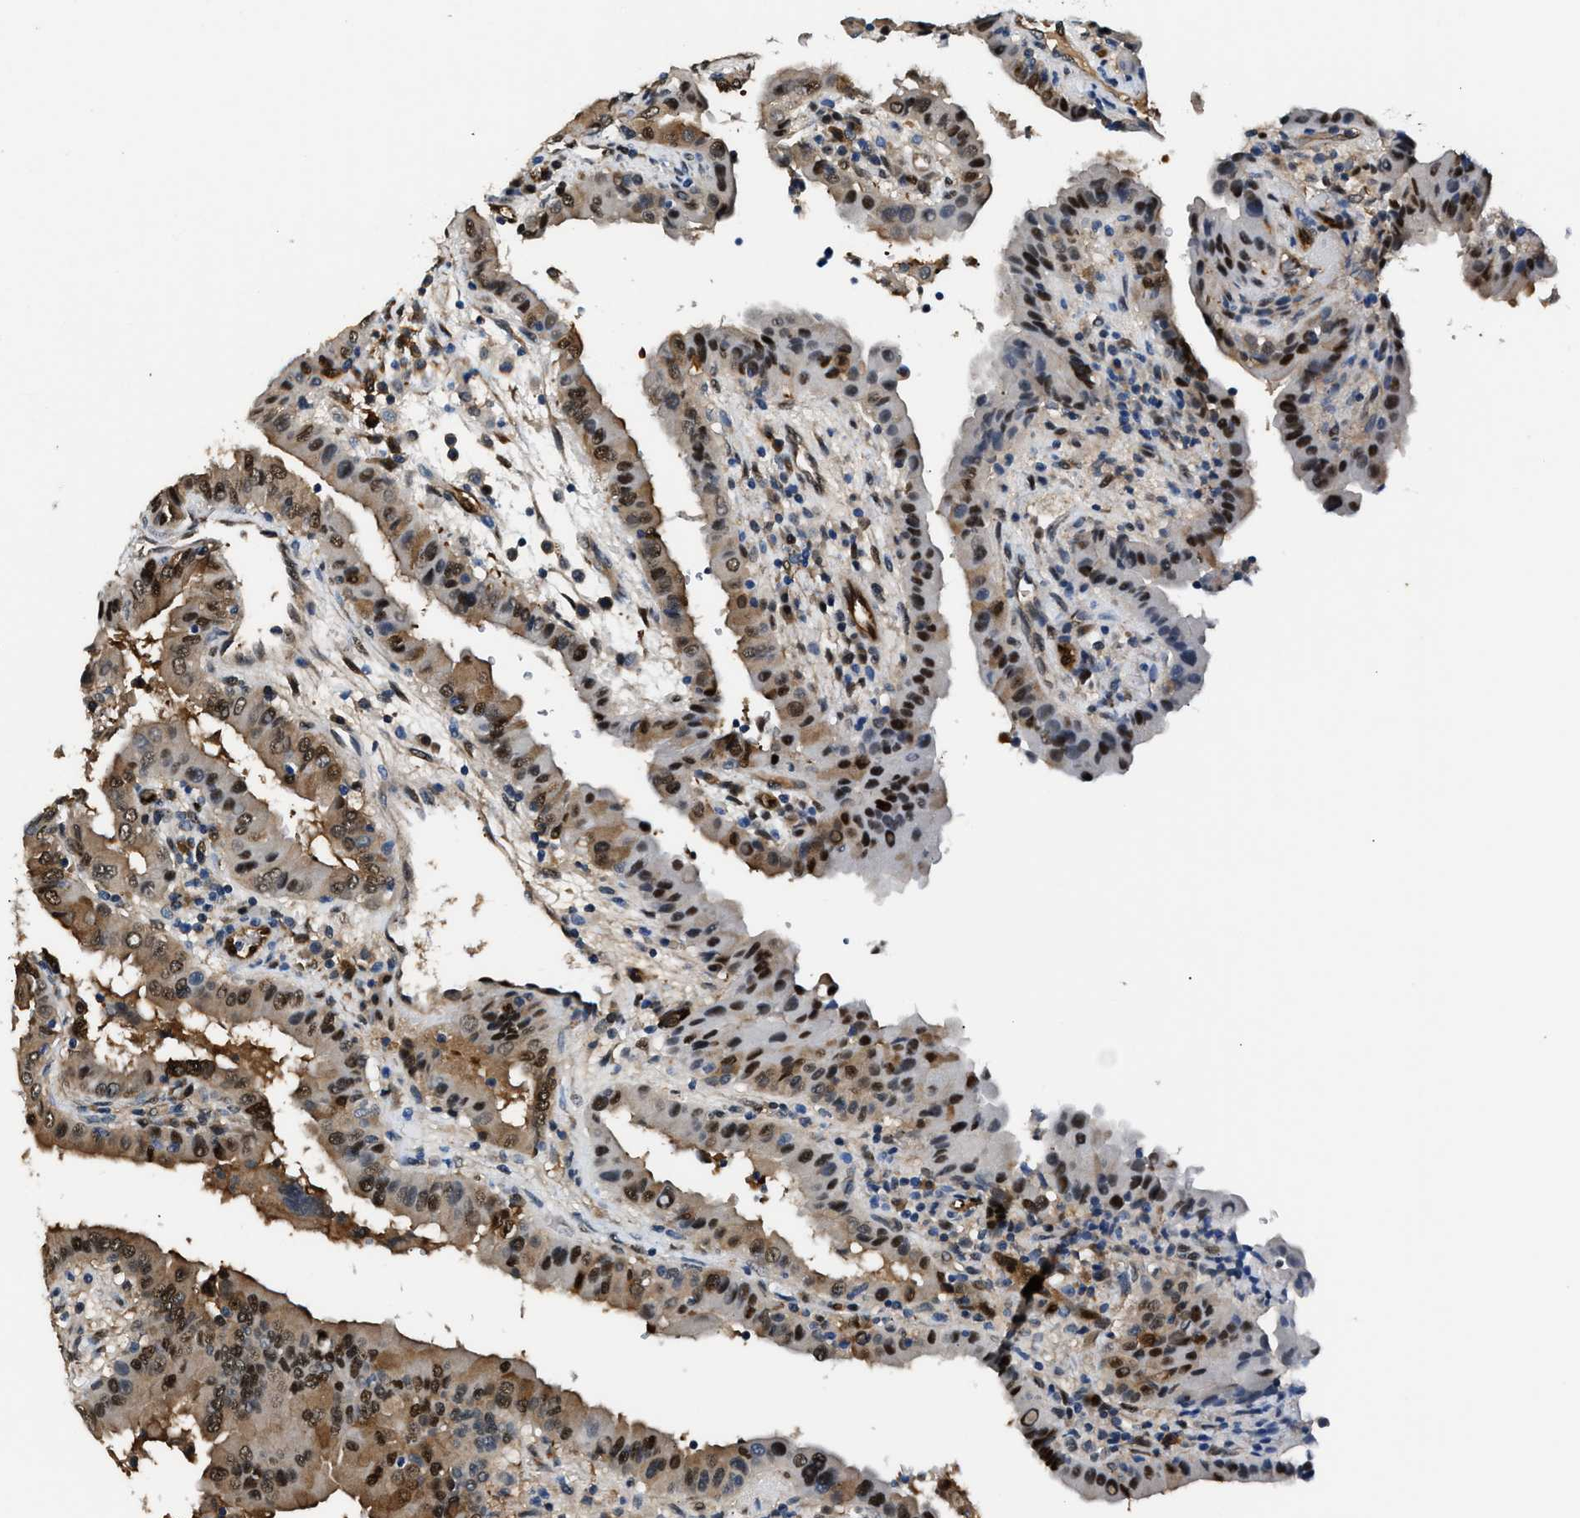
{"staining": {"intensity": "strong", "quantity": "25%-75%", "location": "nuclear"}, "tissue": "thyroid cancer", "cell_type": "Tumor cells", "image_type": "cancer", "snomed": [{"axis": "morphology", "description": "Papillary adenocarcinoma, NOS"}, {"axis": "topography", "description": "Thyroid gland"}], "caption": "Thyroid cancer (papillary adenocarcinoma) stained with immunohistochemistry (IHC) reveals strong nuclear staining in about 25%-75% of tumor cells. (Brightfield microscopy of DAB IHC at high magnification).", "gene": "PPA1", "patient": {"sex": "male", "age": 33}}